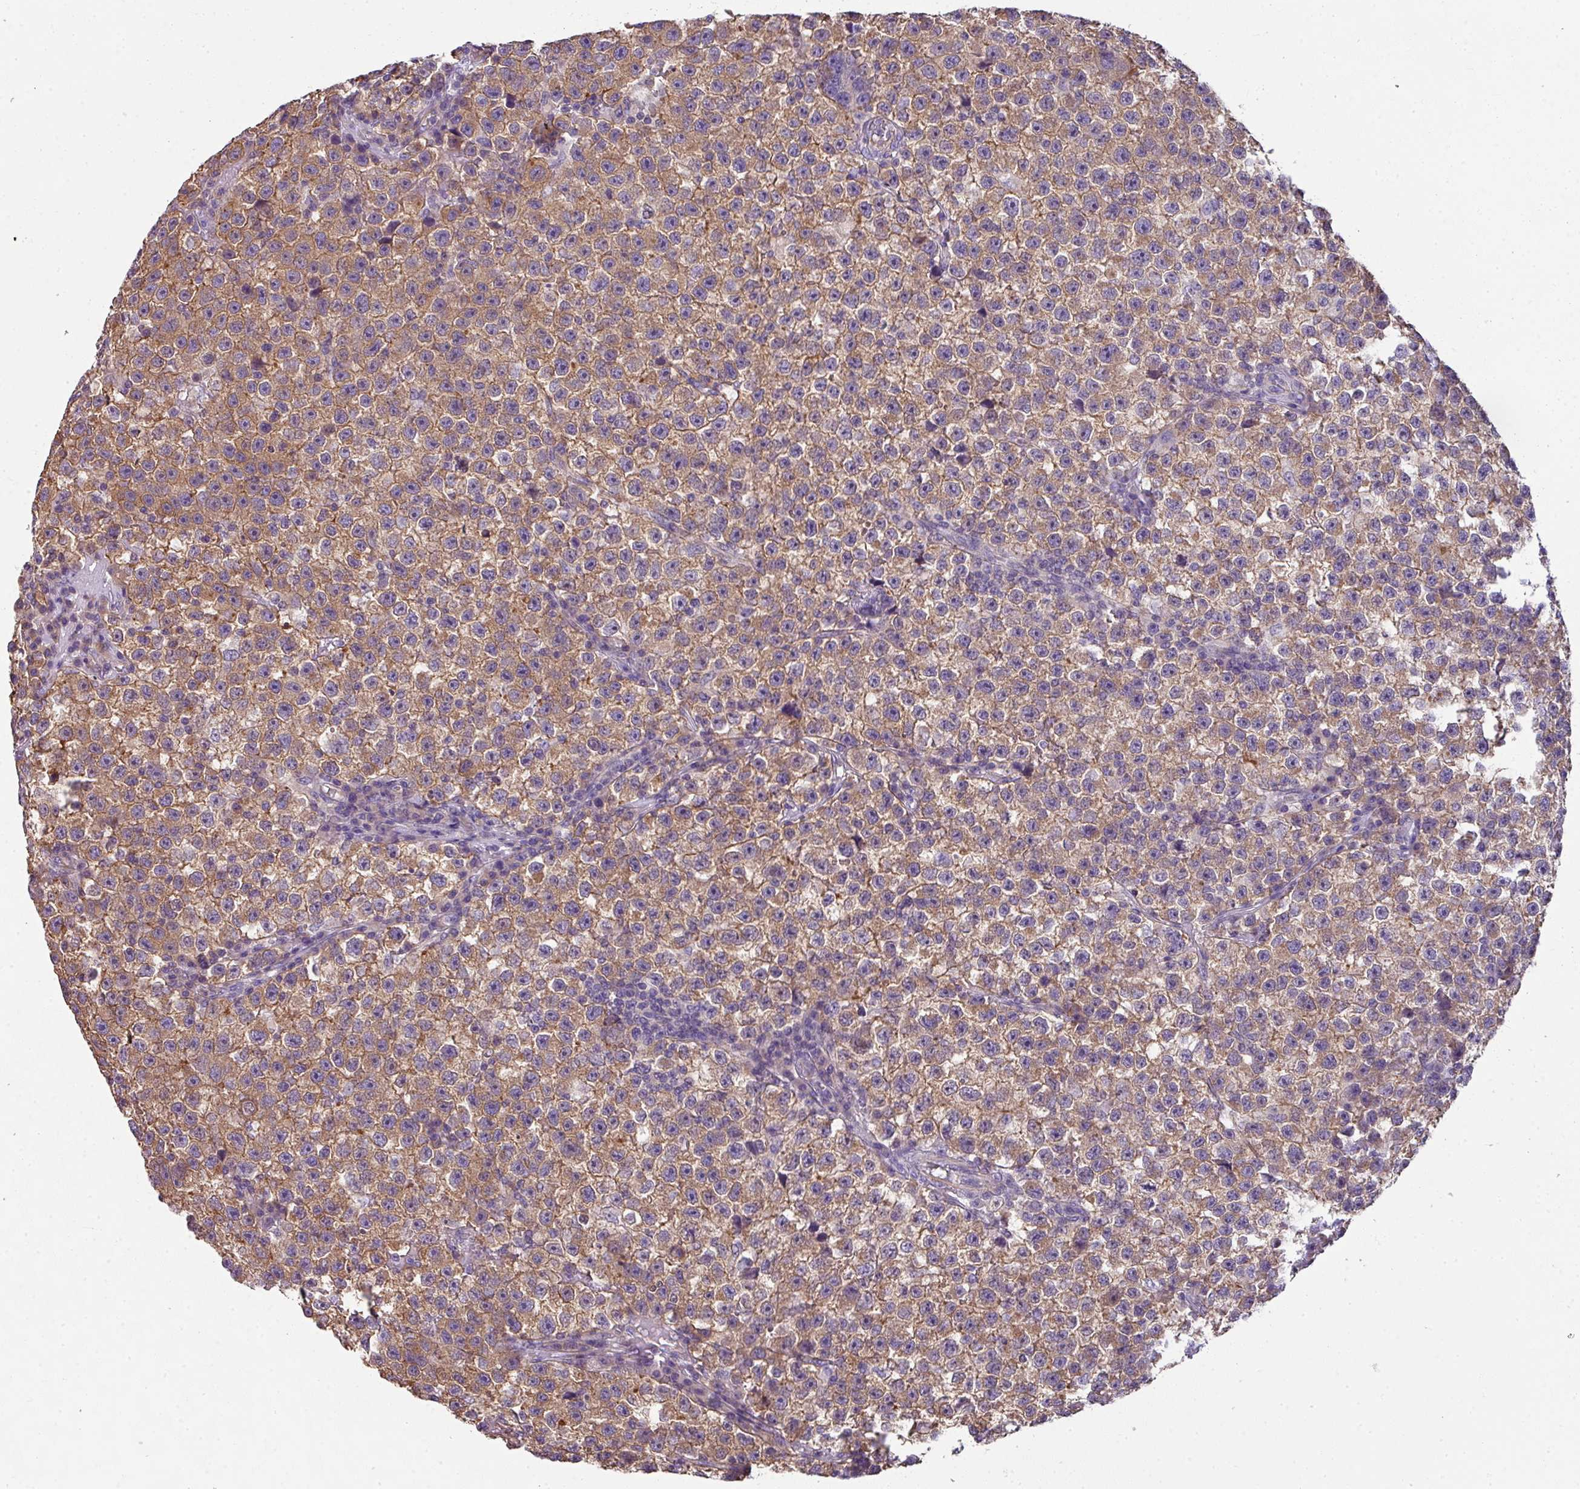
{"staining": {"intensity": "moderate", "quantity": ">75%", "location": "cytoplasmic/membranous"}, "tissue": "testis cancer", "cell_type": "Tumor cells", "image_type": "cancer", "snomed": [{"axis": "morphology", "description": "Seminoma, NOS"}, {"axis": "topography", "description": "Testis"}], "caption": "Immunohistochemistry histopathology image of testis cancer (seminoma) stained for a protein (brown), which exhibits medium levels of moderate cytoplasmic/membranous positivity in about >75% of tumor cells.", "gene": "PALS2", "patient": {"sex": "male", "age": 22}}